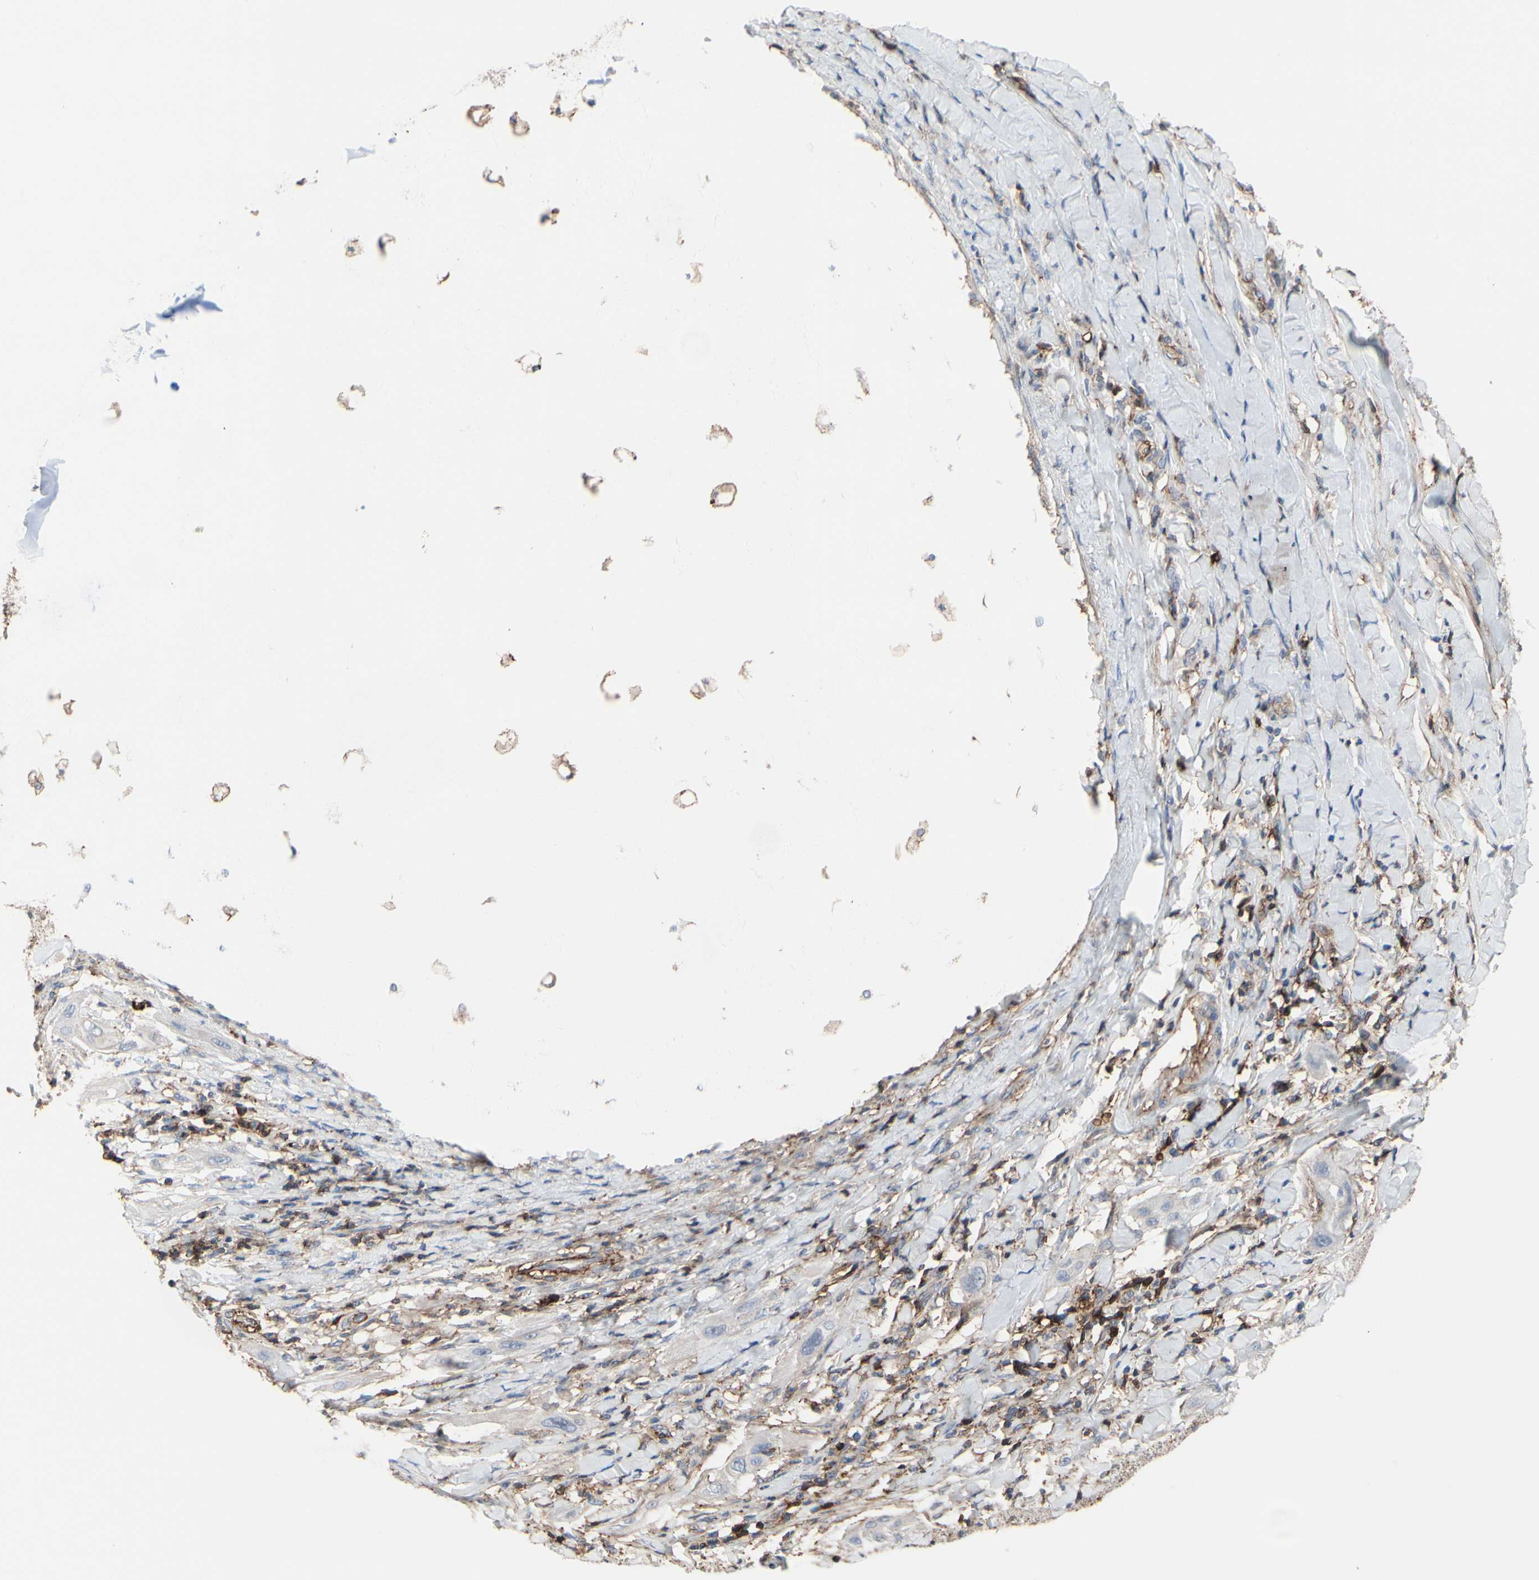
{"staining": {"intensity": "weak", "quantity": ">75%", "location": "cytoplasmic/membranous"}, "tissue": "lung cancer", "cell_type": "Tumor cells", "image_type": "cancer", "snomed": [{"axis": "morphology", "description": "Squamous cell carcinoma, NOS"}, {"axis": "topography", "description": "Lung"}], "caption": "There is low levels of weak cytoplasmic/membranous staining in tumor cells of squamous cell carcinoma (lung), as demonstrated by immunohistochemical staining (brown color).", "gene": "ANXA6", "patient": {"sex": "female", "age": 47}}